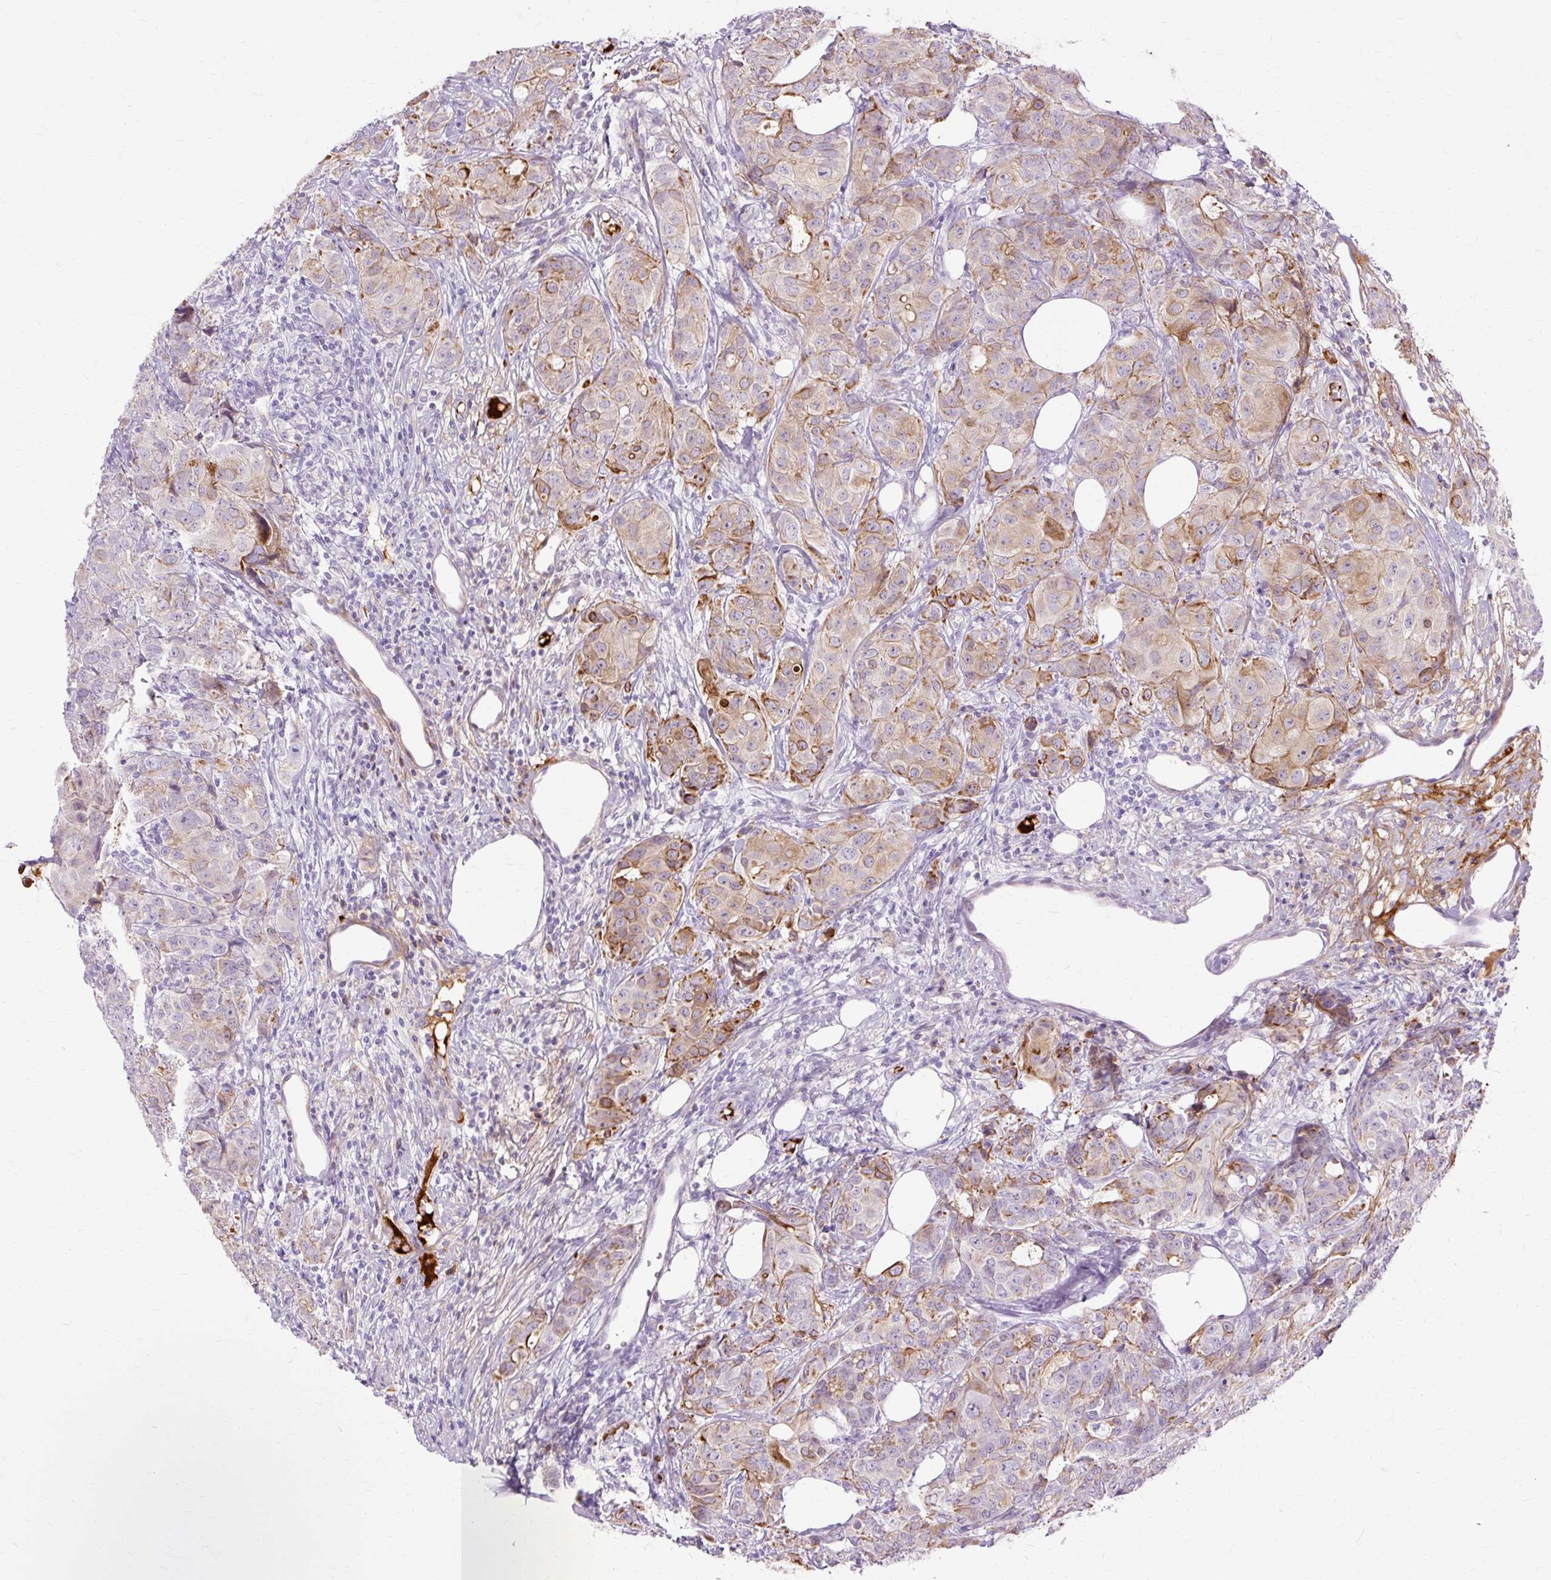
{"staining": {"intensity": "moderate", "quantity": "<25%", "location": "cytoplasmic/membranous"}, "tissue": "breast cancer", "cell_type": "Tumor cells", "image_type": "cancer", "snomed": [{"axis": "morphology", "description": "Duct carcinoma"}, {"axis": "topography", "description": "Breast"}], "caption": "This micrograph reveals immunohistochemistry (IHC) staining of human breast cancer, with low moderate cytoplasmic/membranous expression in approximately <25% of tumor cells.", "gene": "DCTN4", "patient": {"sex": "female", "age": 43}}